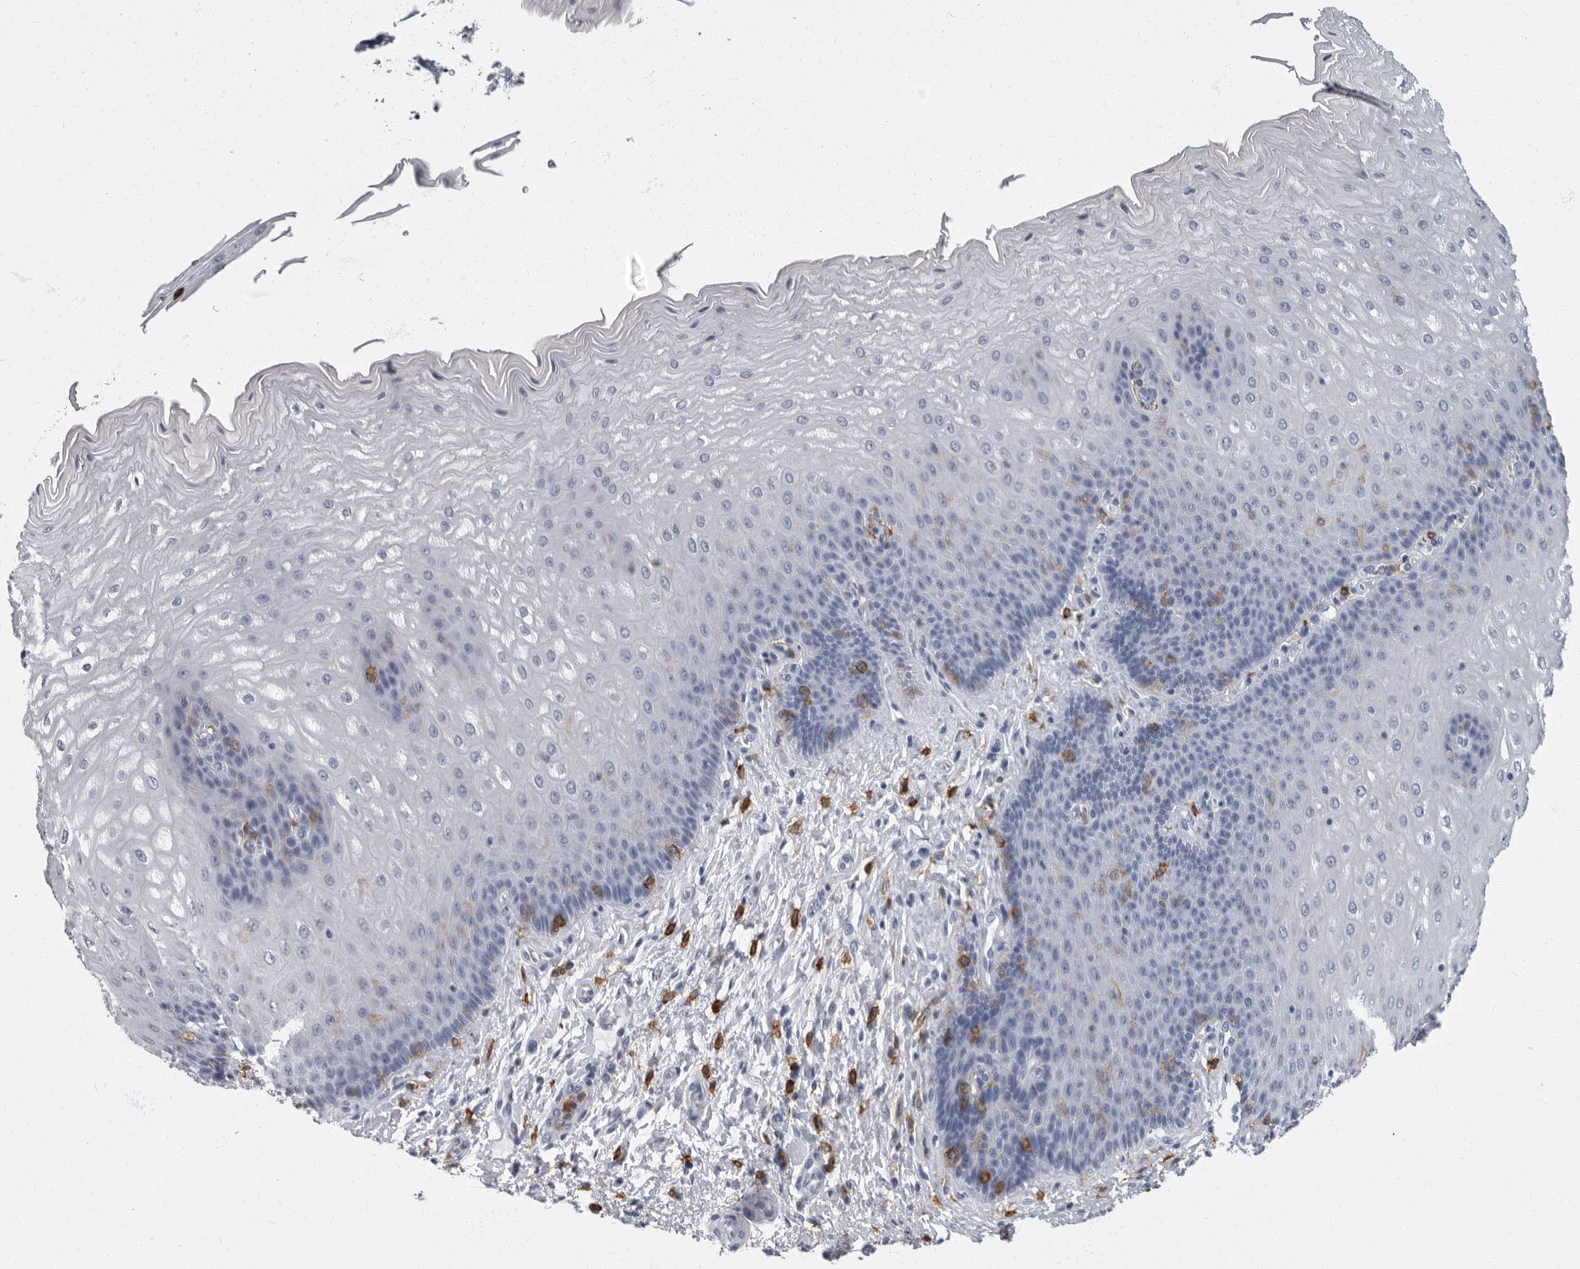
{"staining": {"intensity": "negative", "quantity": "none", "location": "none"}, "tissue": "esophagus", "cell_type": "Squamous epithelial cells", "image_type": "normal", "snomed": [{"axis": "morphology", "description": "Normal tissue, NOS"}, {"axis": "topography", "description": "Esophagus"}], "caption": "Photomicrograph shows no significant protein staining in squamous epithelial cells of benign esophagus. Brightfield microscopy of IHC stained with DAB (3,3'-diaminobenzidine) (brown) and hematoxylin (blue), captured at high magnification.", "gene": "FCER1G", "patient": {"sex": "male", "age": 54}}